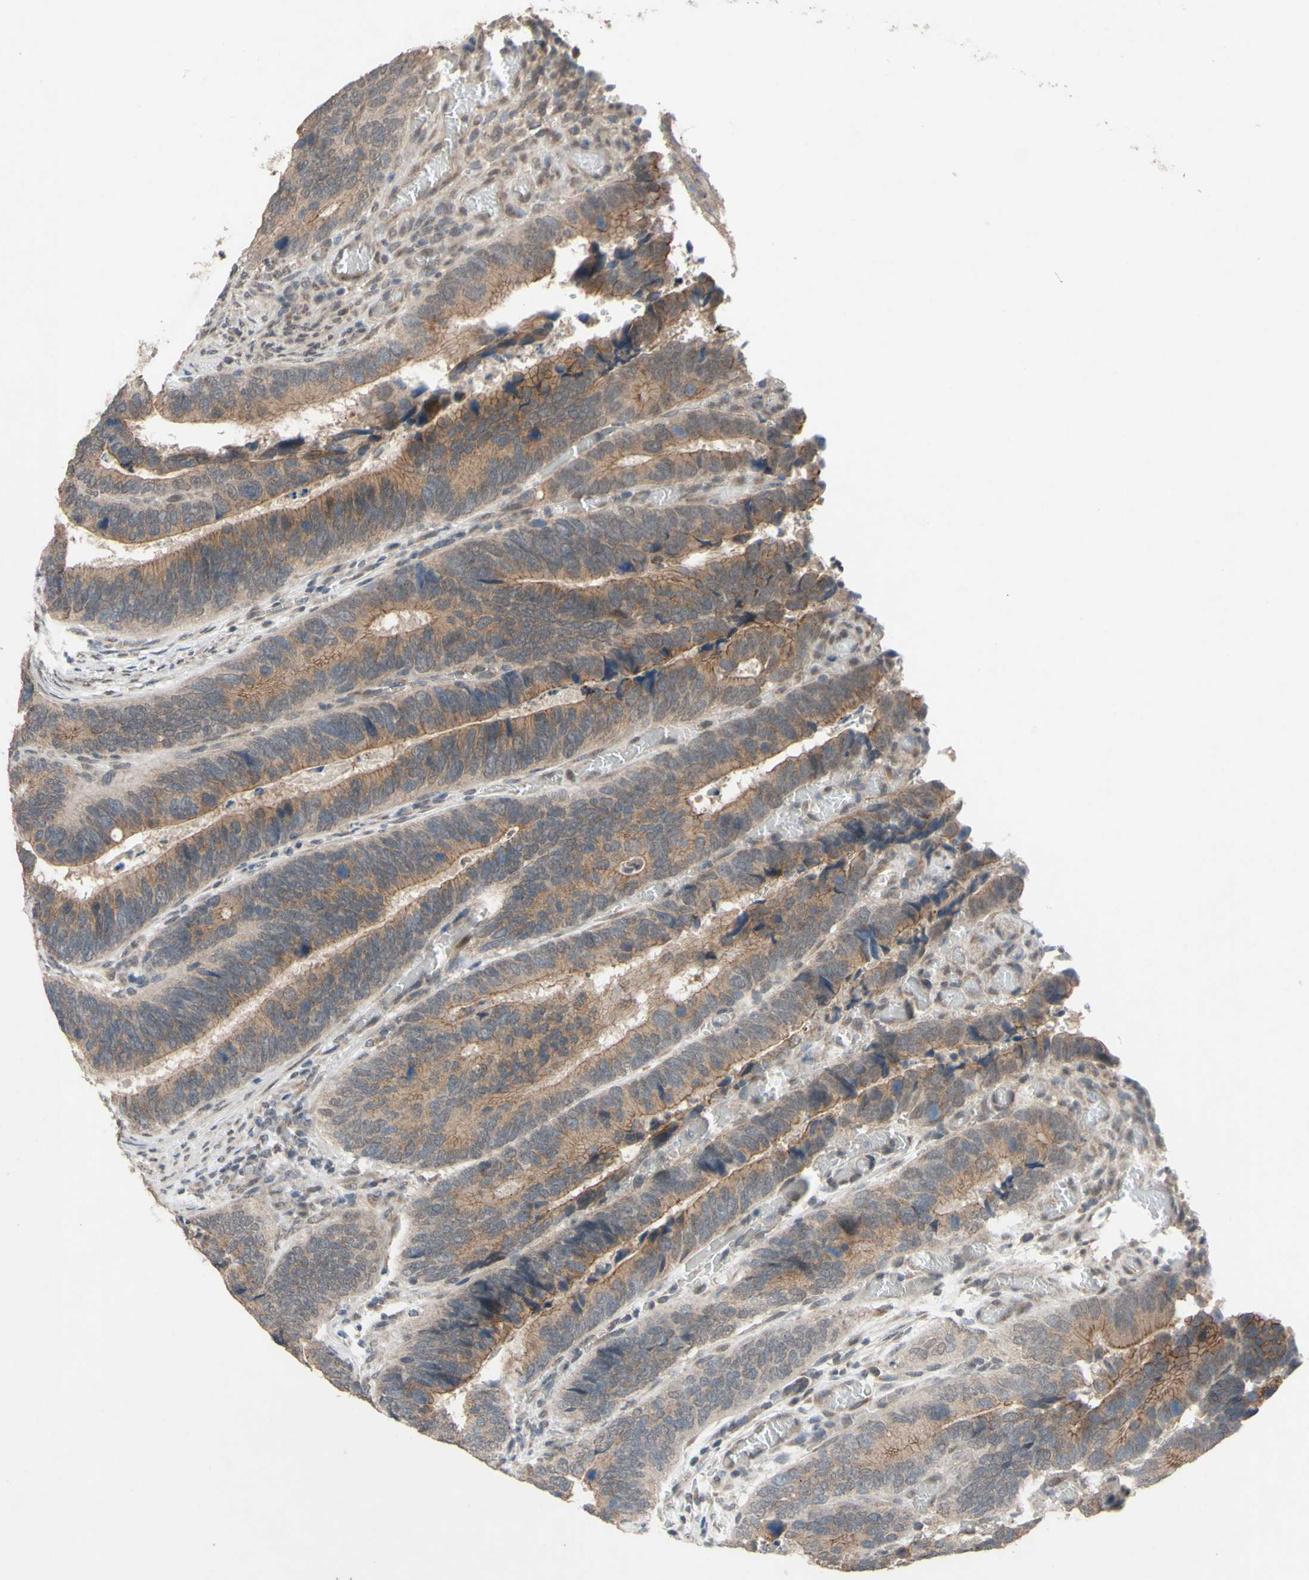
{"staining": {"intensity": "moderate", "quantity": ">75%", "location": "cytoplasmic/membranous"}, "tissue": "colorectal cancer", "cell_type": "Tumor cells", "image_type": "cancer", "snomed": [{"axis": "morphology", "description": "Adenocarcinoma, NOS"}, {"axis": "topography", "description": "Colon"}], "caption": "Protein staining displays moderate cytoplasmic/membranous positivity in about >75% of tumor cells in colorectal adenocarcinoma. The protein is stained brown, and the nuclei are stained in blue (DAB IHC with brightfield microscopy, high magnification).", "gene": "CDCP1", "patient": {"sex": "male", "age": 72}}